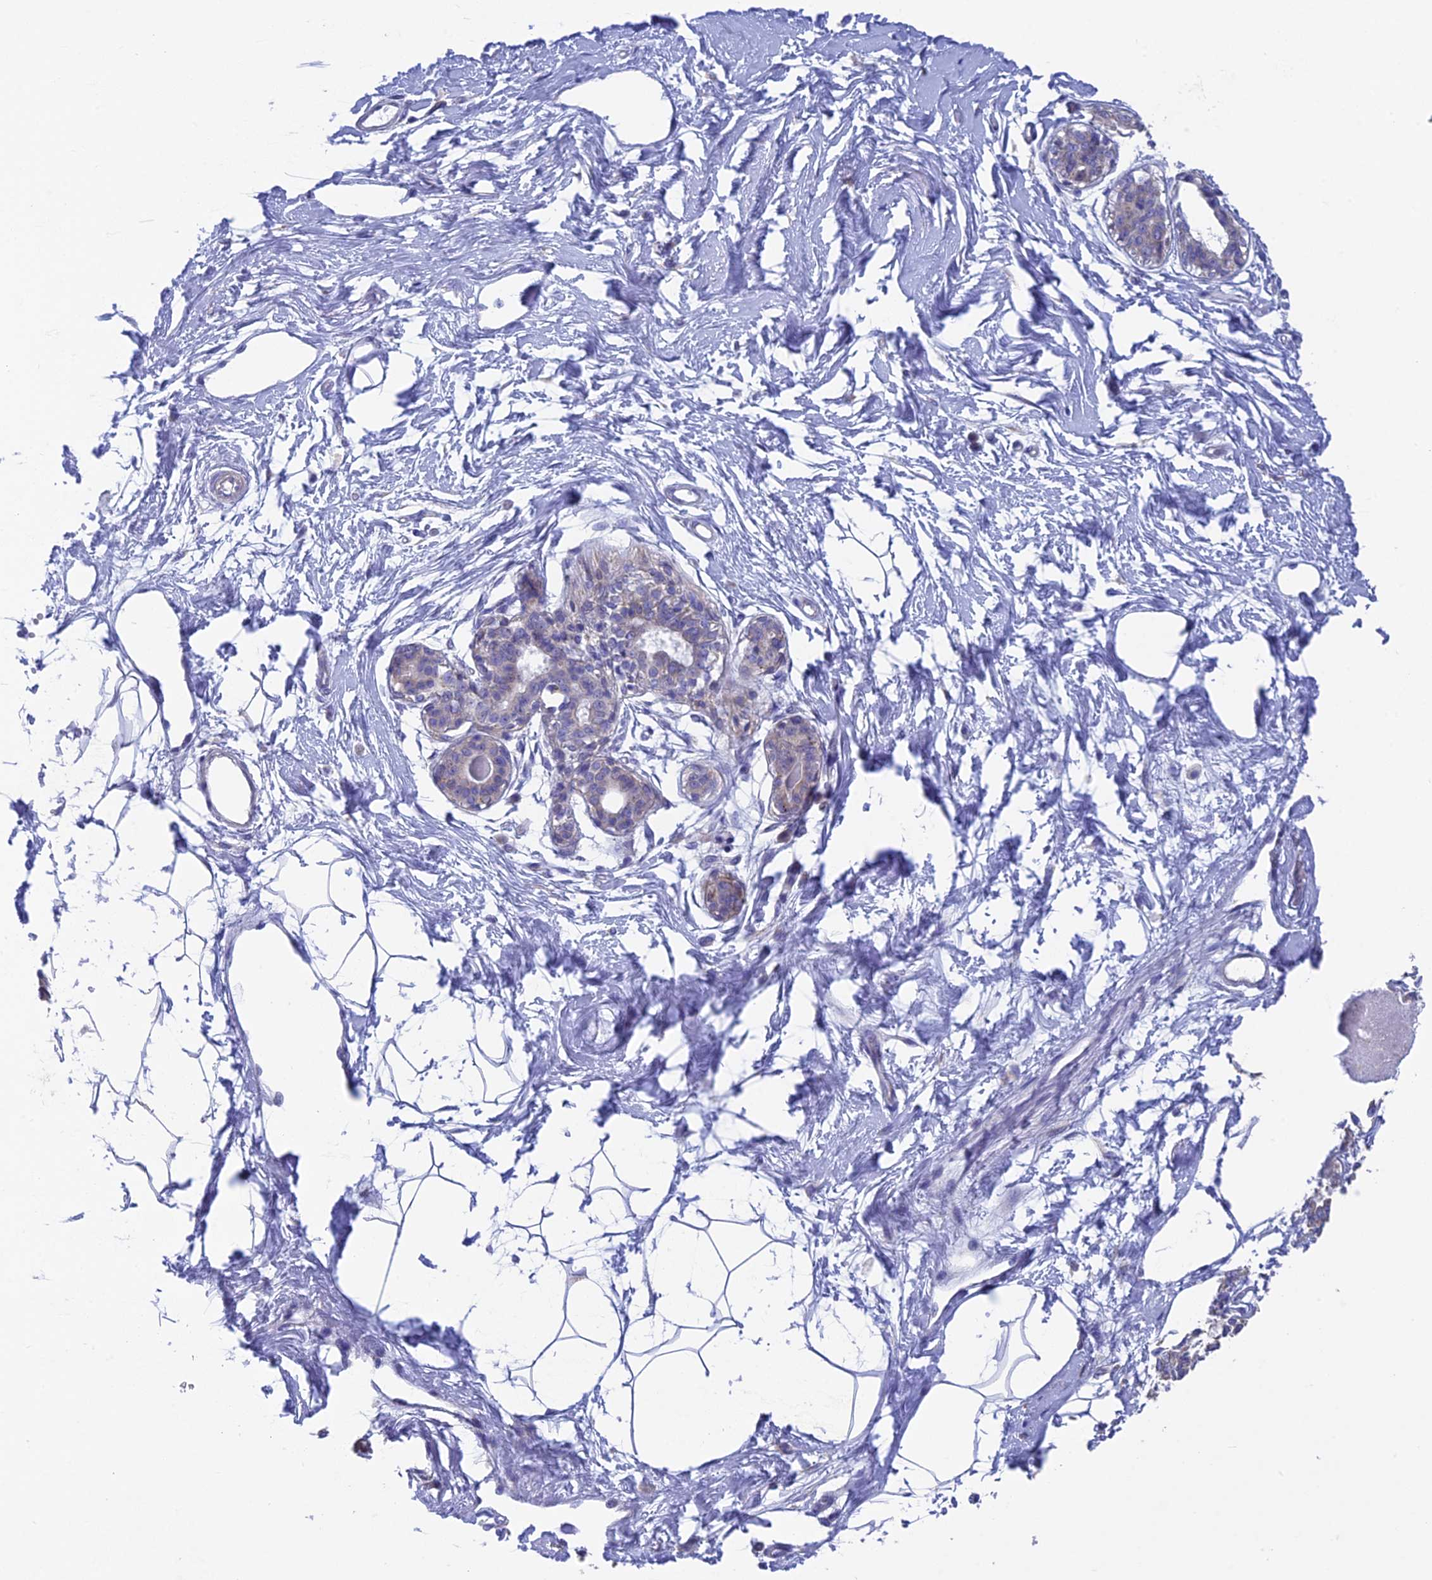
{"staining": {"intensity": "negative", "quantity": "none", "location": "none"}, "tissue": "breast", "cell_type": "Adipocytes", "image_type": "normal", "snomed": [{"axis": "morphology", "description": "Normal tissue, NOS"}, {"axis": "topography", "description": "Breast"}], "caption": "Immunohistochemistry of unremarkable breast displays no positivity in adipocytes. Brightfield microscopy of immunohistochemistry (IHC) stained with DAB (3,3'-diaminobenzidine) (brown) and hematoxylin (blue), captured at high magnification.", "gene": "AK4P3", "patient": {"sex": "female", "age": 45}}